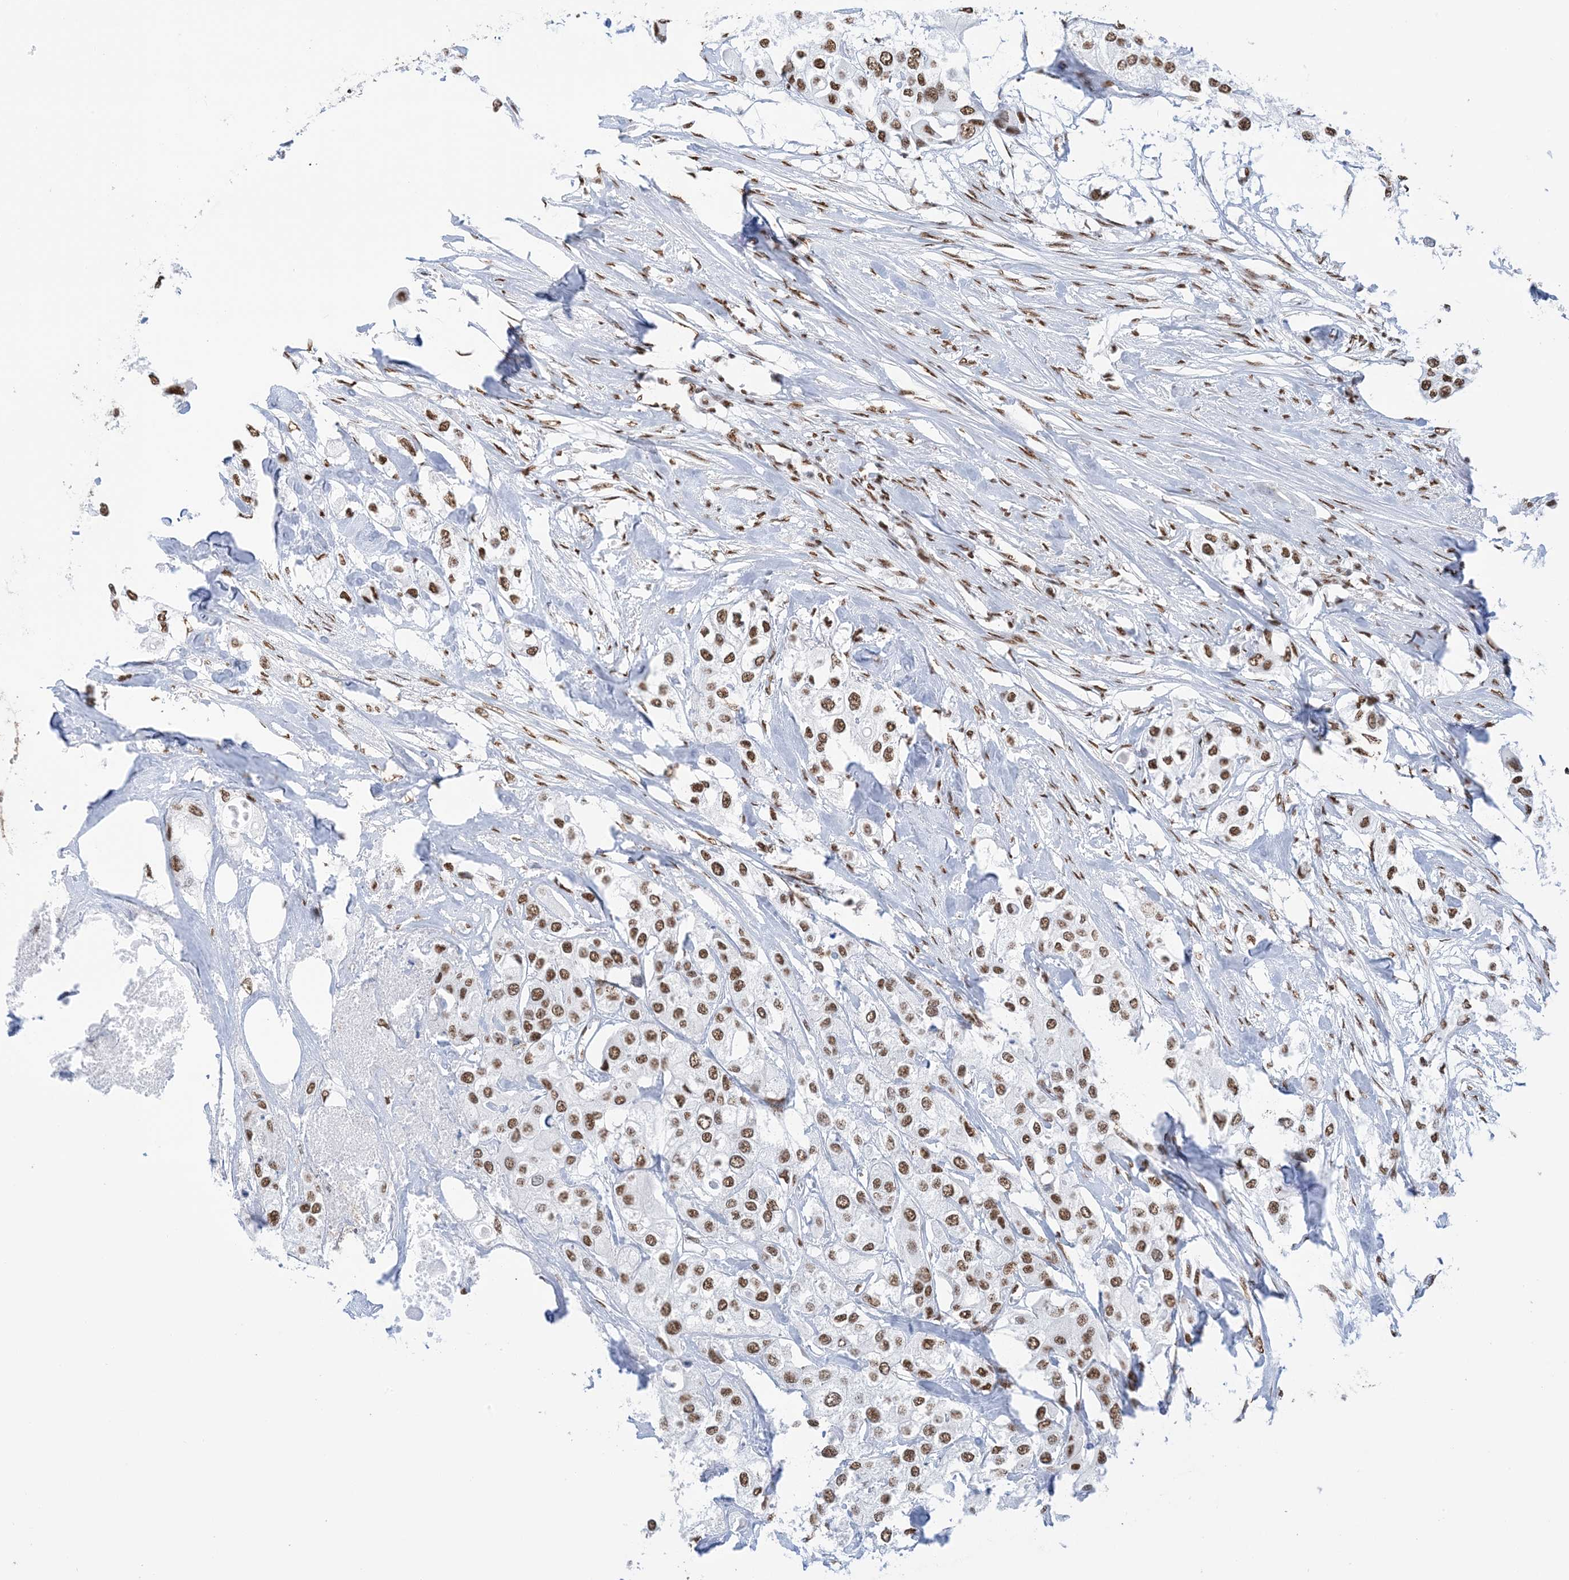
{"staining": {"intensity": "moderate", "quantity": ">75%", "location": "nuclear"}, "tissue": "urothelial cancer", "cell_type": "Tumor cells", "image_type": "cancer", "snomed": [{"axis": "morphology", "description": "Urothelial carcinoma, High grade"}, {"axis": "topography", "description": "Urinary bladder"}], "caption": "Immunohistochemistry histopathology image of human urothelial cancer stained for a protein (brown), which shows medium levels of moderate nuclear positivity in approximately >75% of tumor cells.", "gene": "ZNF792", "patient": {"sex": "male", "age": 64}}